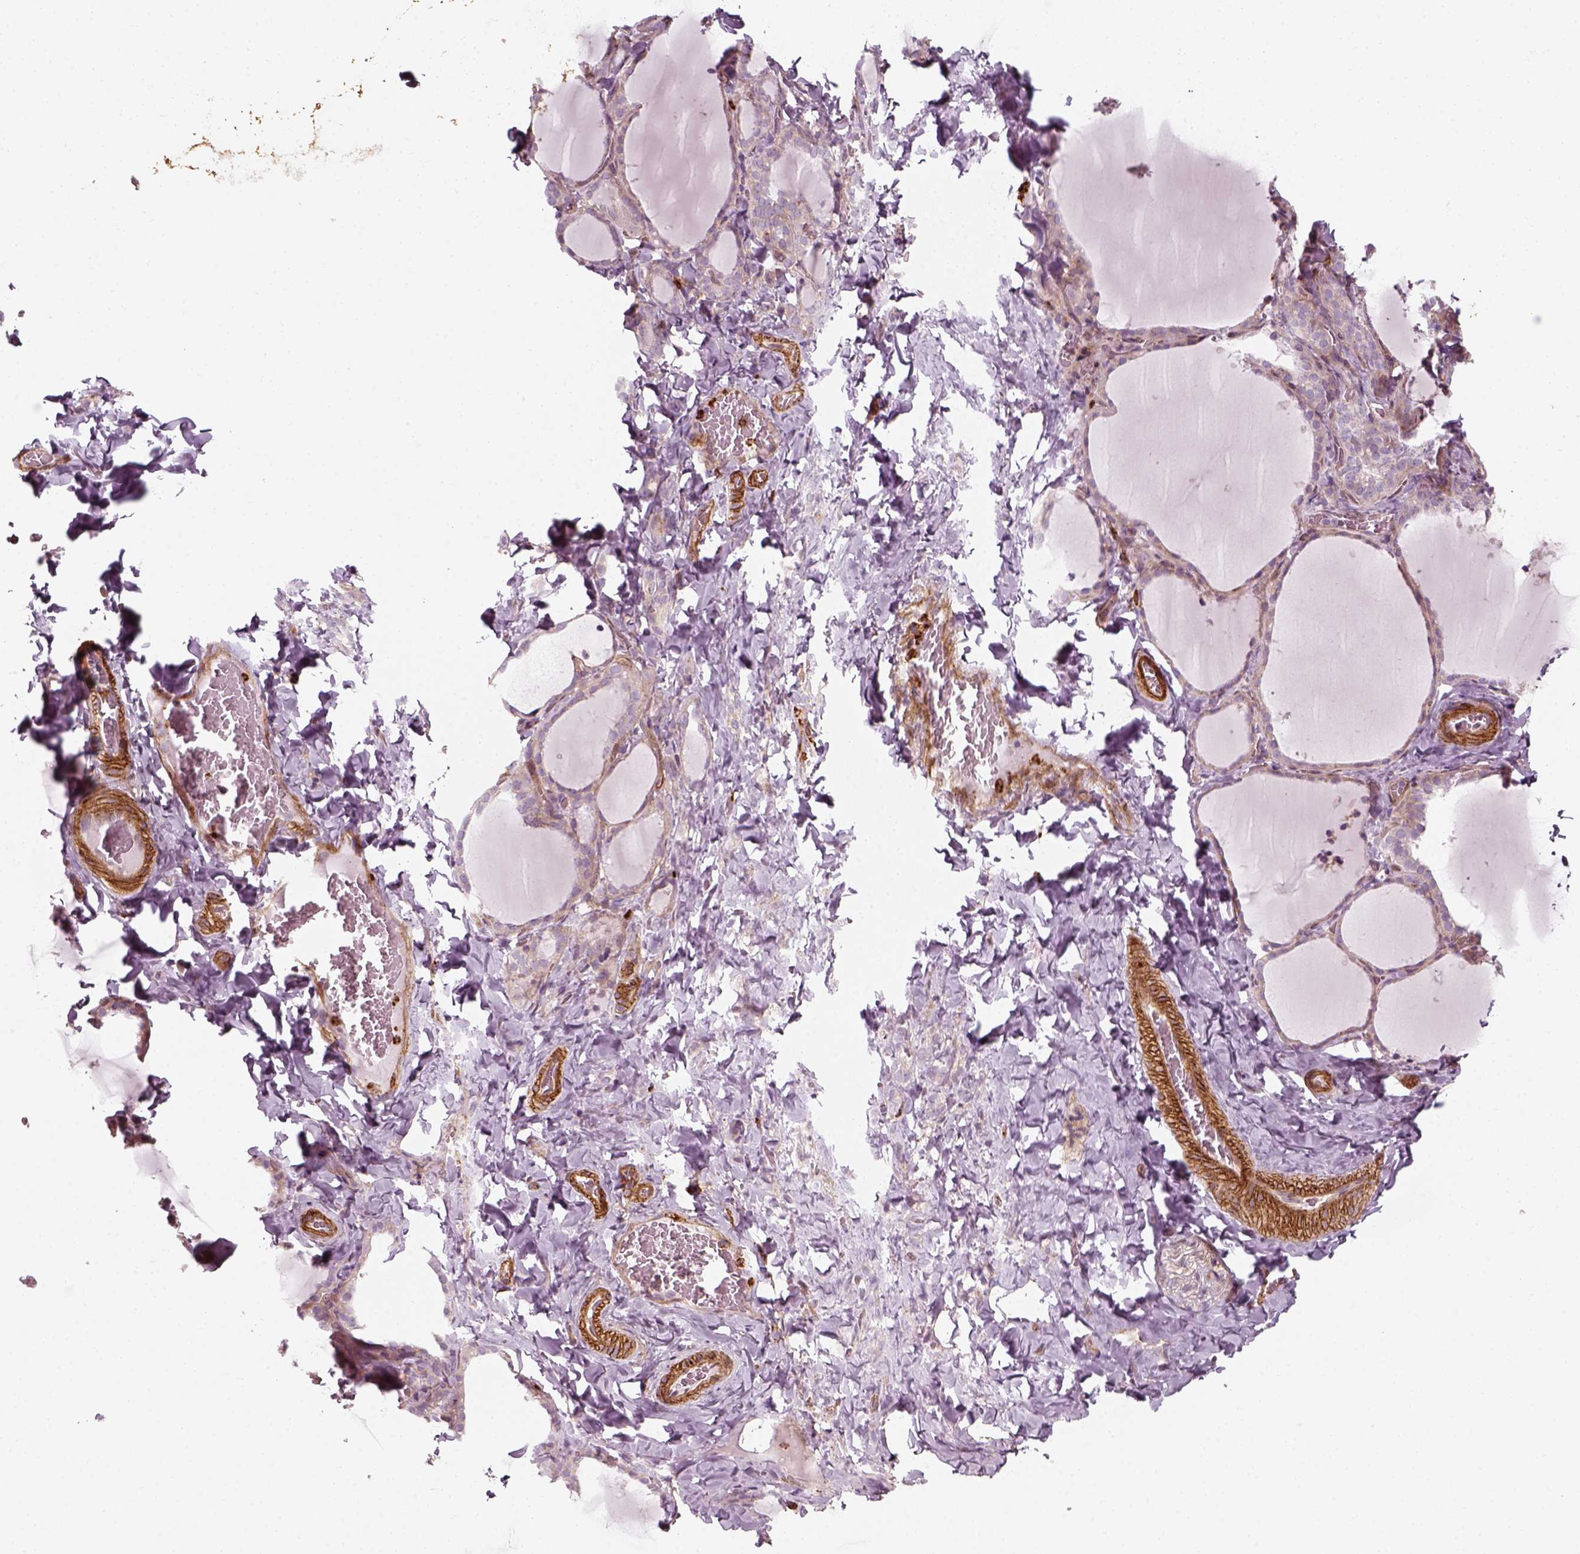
{"staining": {"intensity": "negative", "quantity": "none", "location": "none"}, "tissue": "thyroid gland", "cell_type": "Glandular cells", "image_type": "normal", "snomed": [{"axis": "morphology", "description": "Normal tissue, NOS"}, {"axis": "topography", "description": "Thyroid gland"}], "caption": "Thyroid gland was stained to show a protein in brown. There is no significant expression in glandular cells. (Stains: DAB immunohistochemistry (IHC) with hematoxylin counter stain, Microscopy: brightfield microscopy at high magnification).", "gene": "NPTN", "patient": {"sex": "female", "age": 22}}